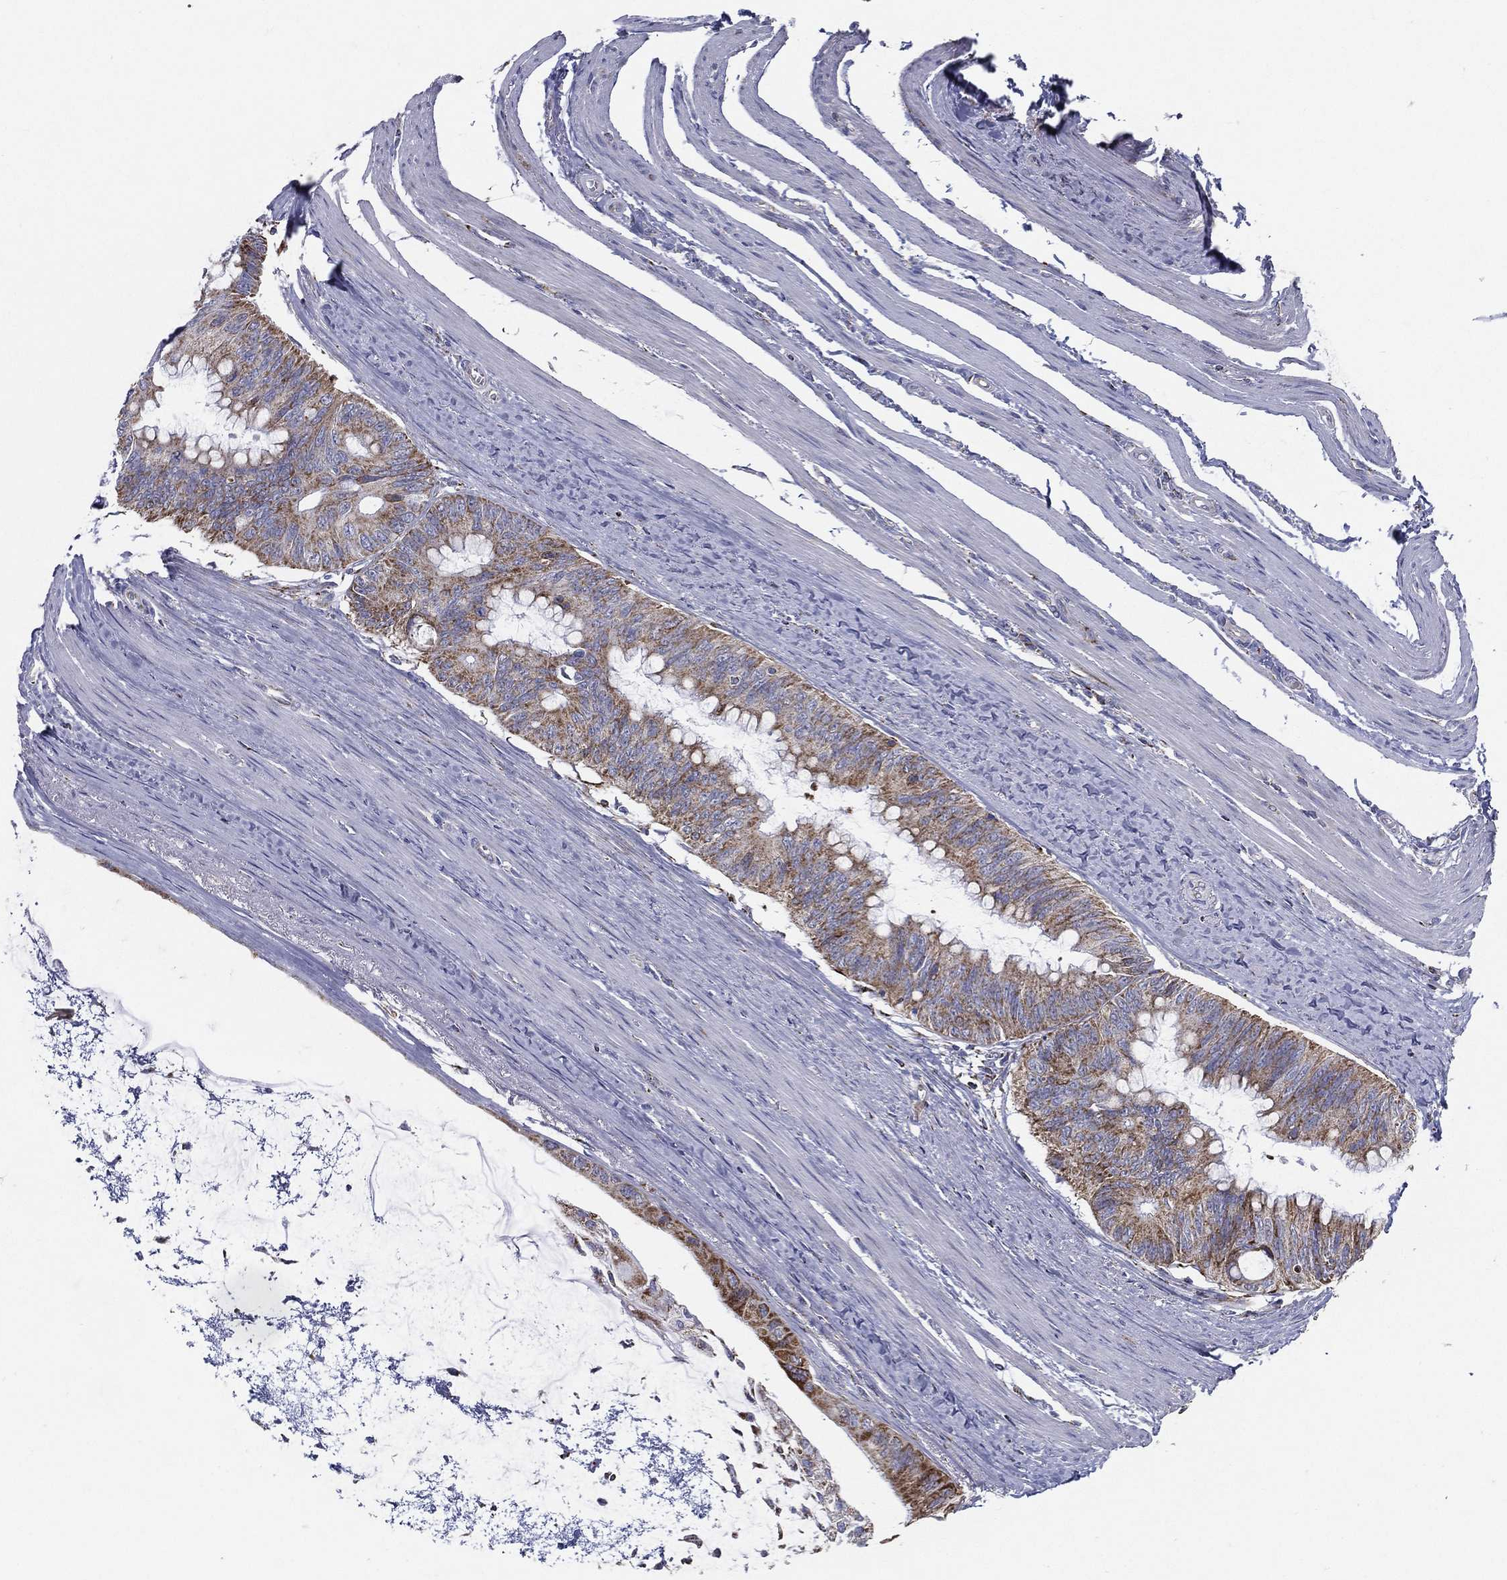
{"staining": {"intensity": "moderate", "quantity": "25%-75%", "location": "cytoplasmic/membranous"}, "tissue": "colorectal cancer", "cell_type": "Tumor cells", "image_type": "cancer", "snomed": [{"axis": "morphology", "description": "Normal tissue, NOS"}, {"axis": "morphology", "description": "Adenocarcinoma, NOS"}, {"axis": "topography", "description": "Colon"}], "caption": "Immunohistochemistry (IHC) of human adenocarcinoma (colorectal) exhibits medium levels of moderate cytoplasmic/membranous expression in approximately 25%-75% of tumor cells.", "gene": "SFXN1", "patient": {"sex": "male", "age": 65}}